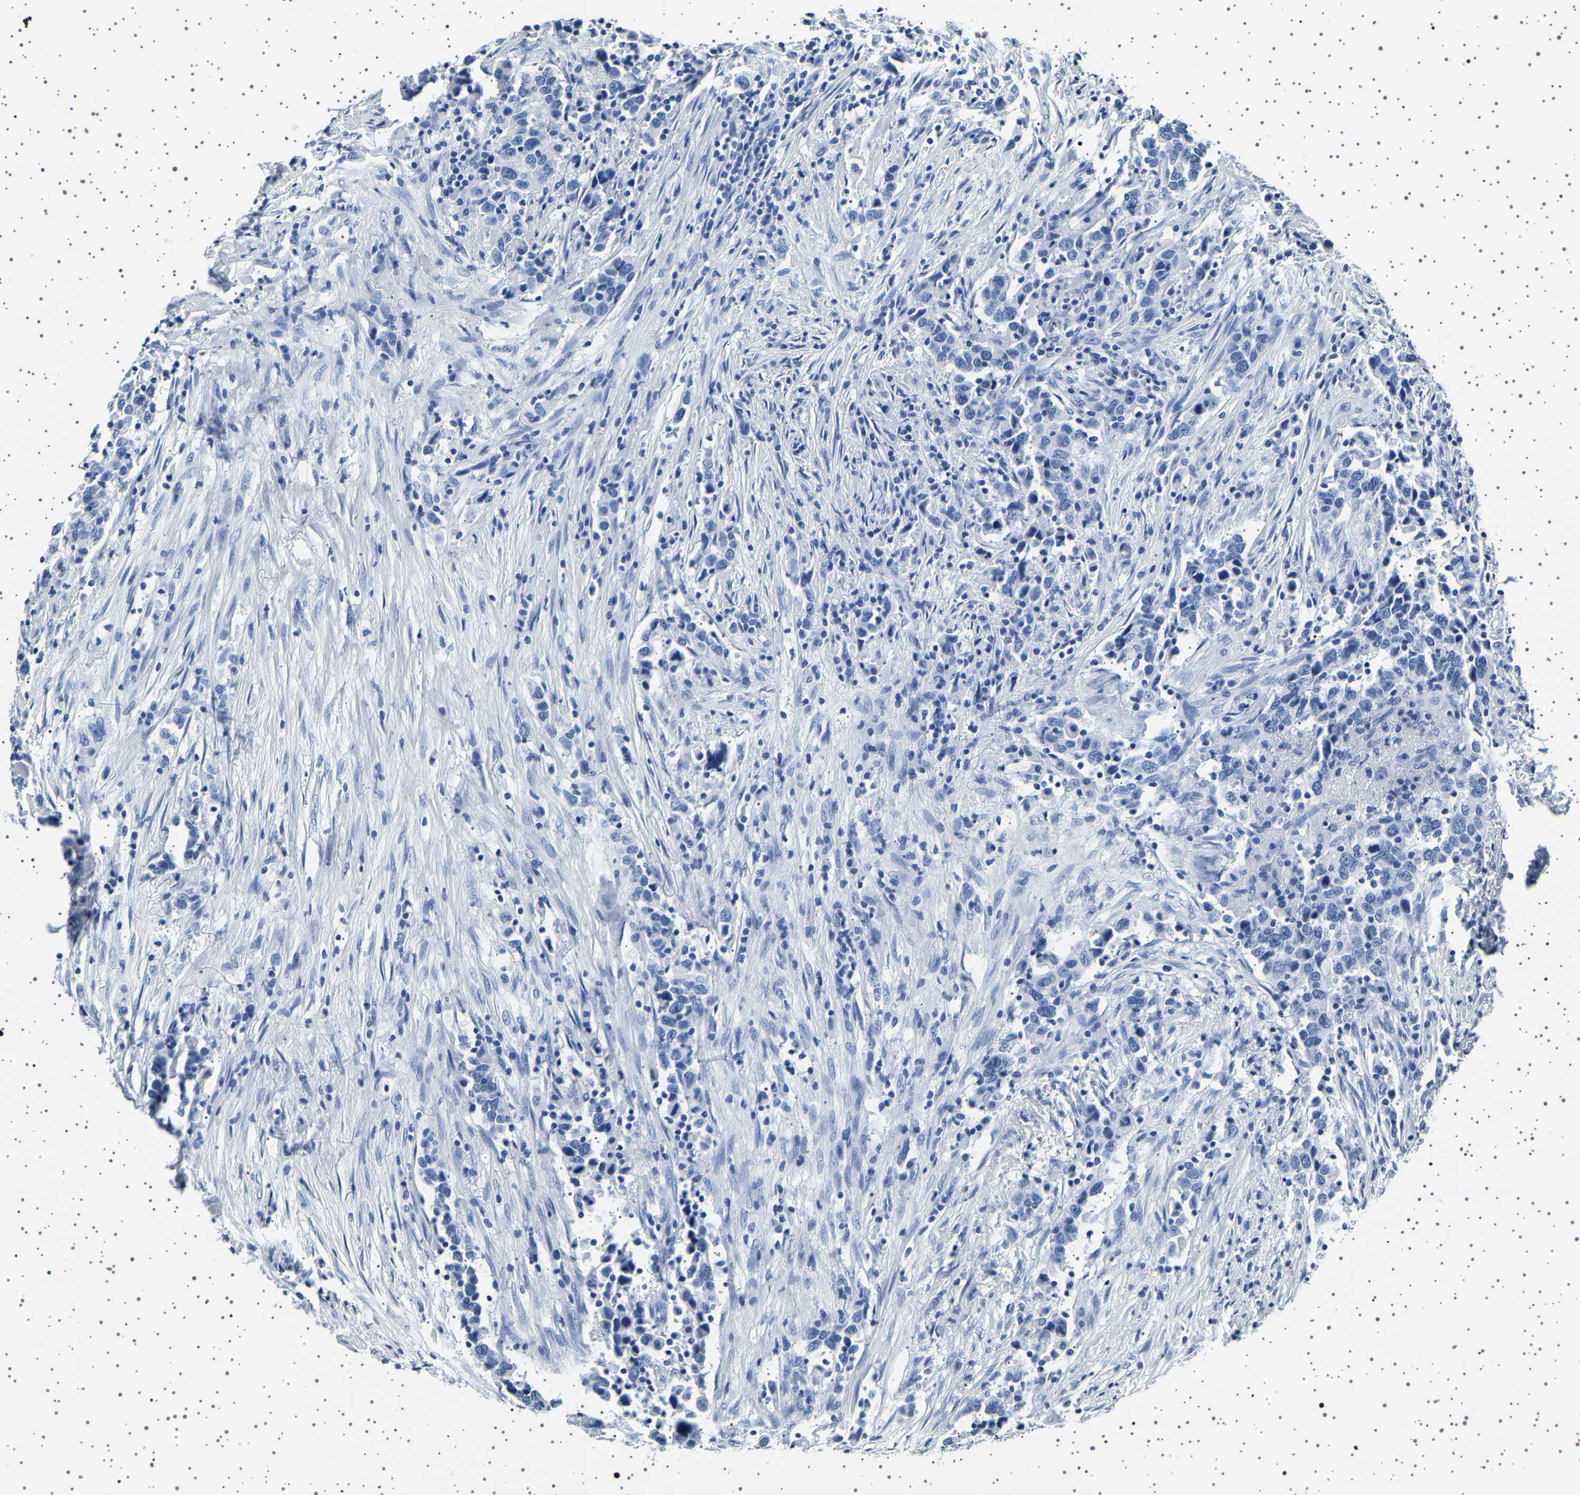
{"staining": {"intensity": "negative", "quantity": "none", "location": "none"}, "tissue": "urothelial cancer", "cell_type": "Tumor cells", "image_type": "cancer", "snomed": [{"axis": "morphology", "description": "Urothelial carcinoma, High grade"}, {"axis": "topography", "description": "Urinary bladder"}], "caption": "Tumor cells show no significant protein positivity in urothelial carcinoma (high-grade). (Brightfield microscopy of DAB immunohistochemistry at high magnification).", "gene": "TFF3", "patient": {"sex": "male", "age": 61}}